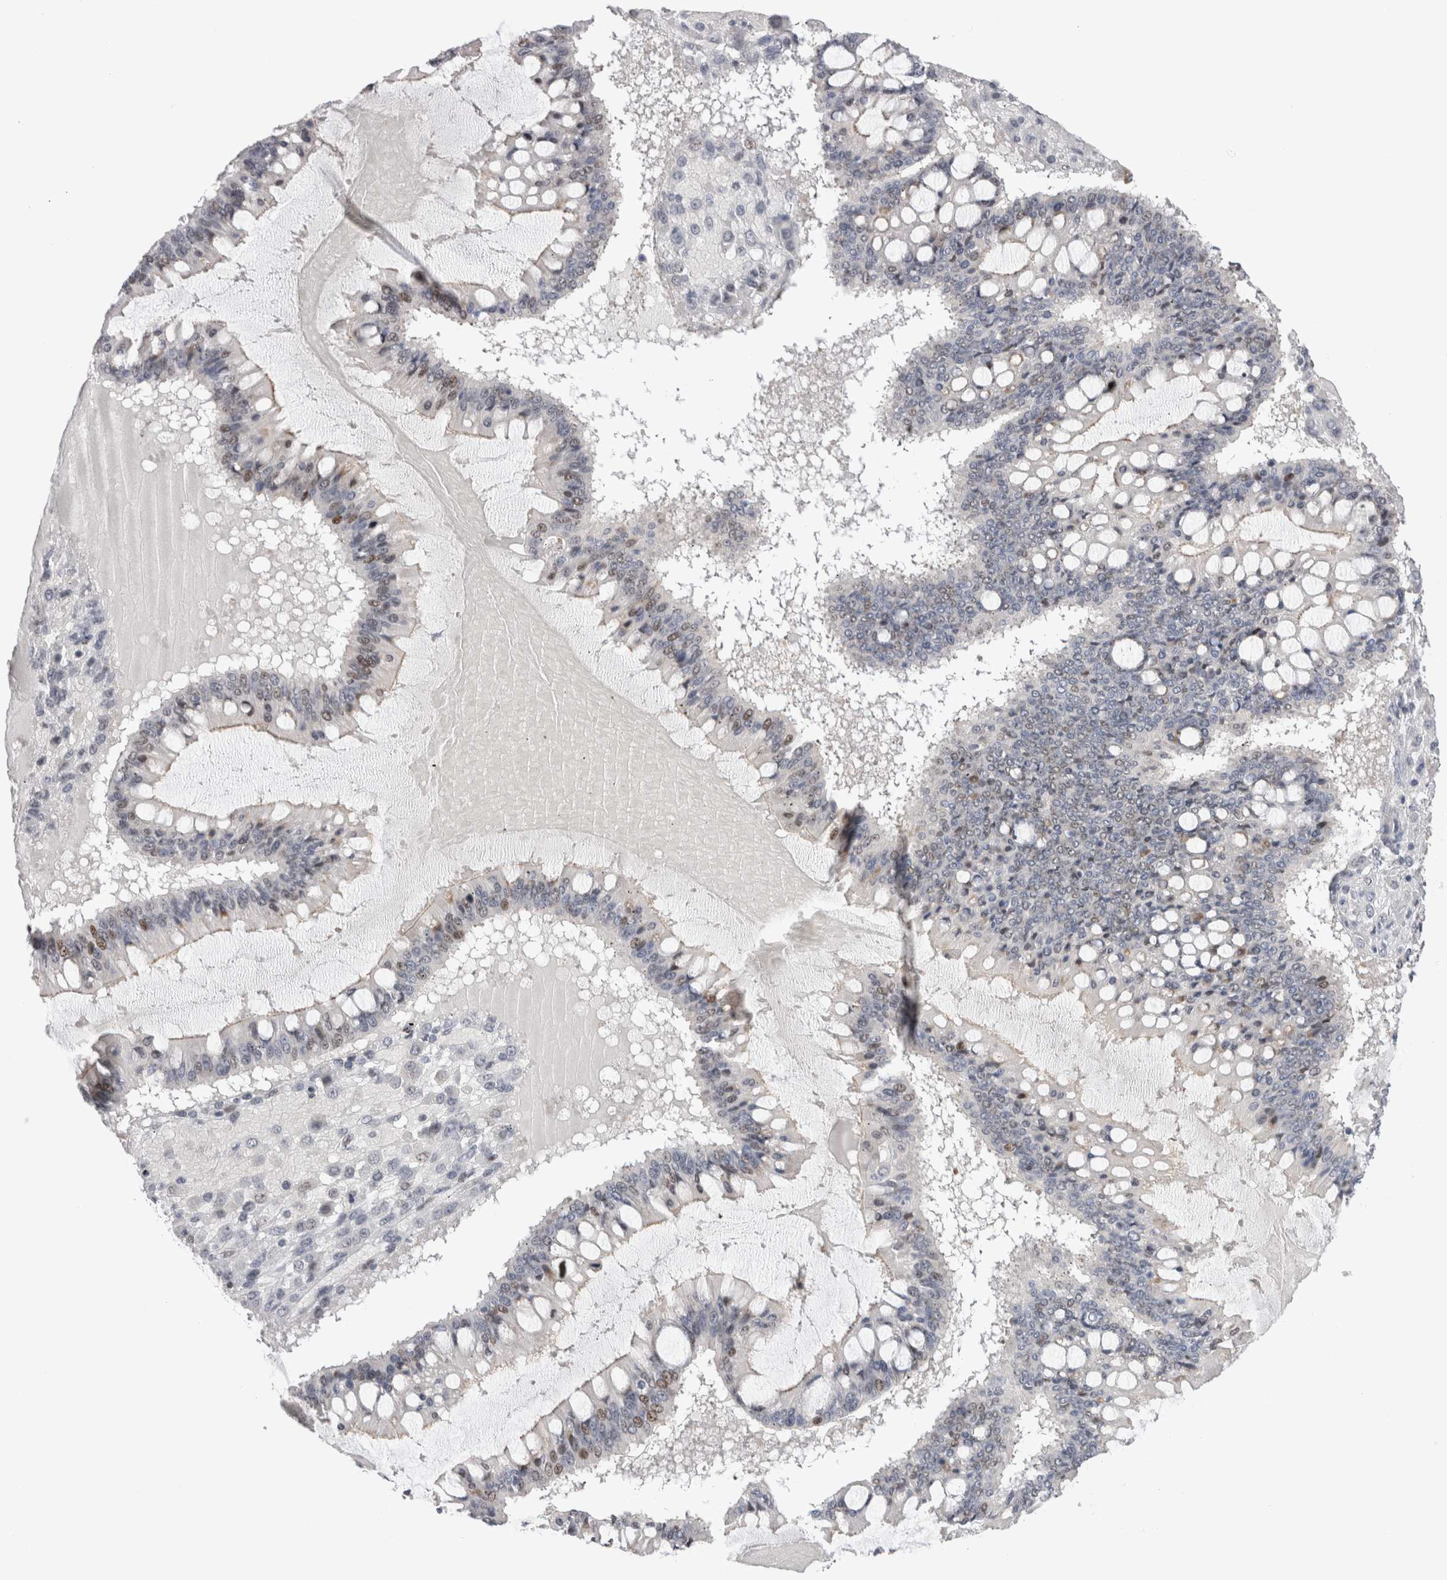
{"staining": {"intensity": "negative", "quantity": "none", "location": "none"}, "tissue": "ovarian cancer", "cell_type": "Tumor cells", "image_type": "cancer", "snomed": [{"axis": "morphology", "description": "Cystadenocarcinoma, mucinous, NOS"}, {"axis": "topography", "description": "Ovary"}], "caption": "Tumor cells are negative for brown protein staining in ovarian cancer (mucinous cystadenocarcinoma). (DAB (3,3'-diaminobenzidine) immunohistochemistry (IHC) with hematoxylin counter stain).", "gene": "ZNF521", "patient": {"sex": "female", "age": 73}}